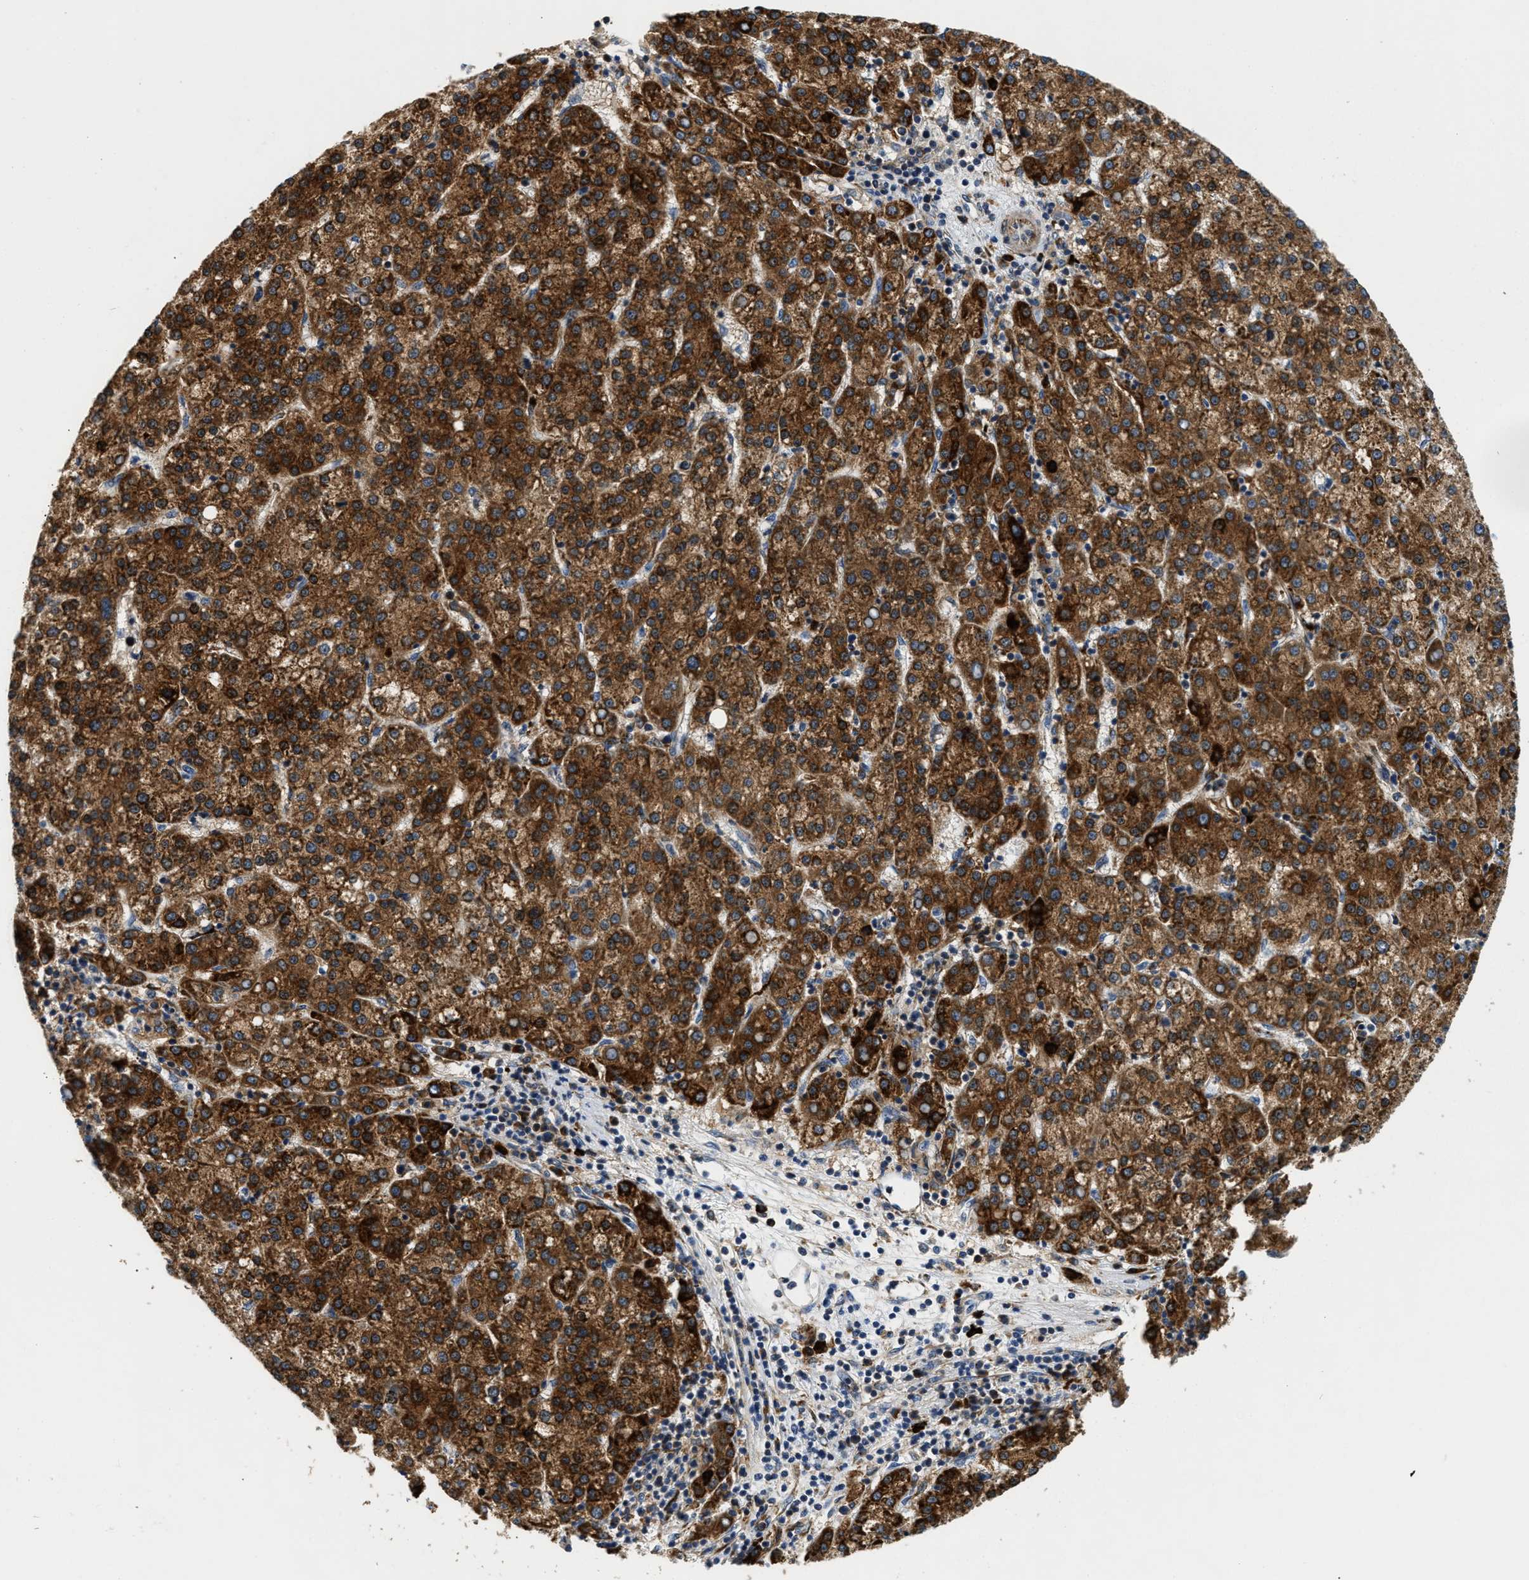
{"staining": {"intensity": "strong", "quantity": ">75%", "location": "cytoplasmic/membranous"}, "tissue": "liver cancer", "cell_type": "Tumor cells", "image_type": "cancer", "snomed": [{"axis": "morphology", "description": "Carcinoma, Hepatocellular, NOS"}, {"axis": "topography", "description": "Liver"}], "caption": "Strong cytoplasmic/membranous positivity for a protein is appreciated in about >75% of tumor cells of hepatocellular carcinoma (liver) using IHC.", "gene": "AMZ1", "patient": {"sex": "female", "age": 58}}